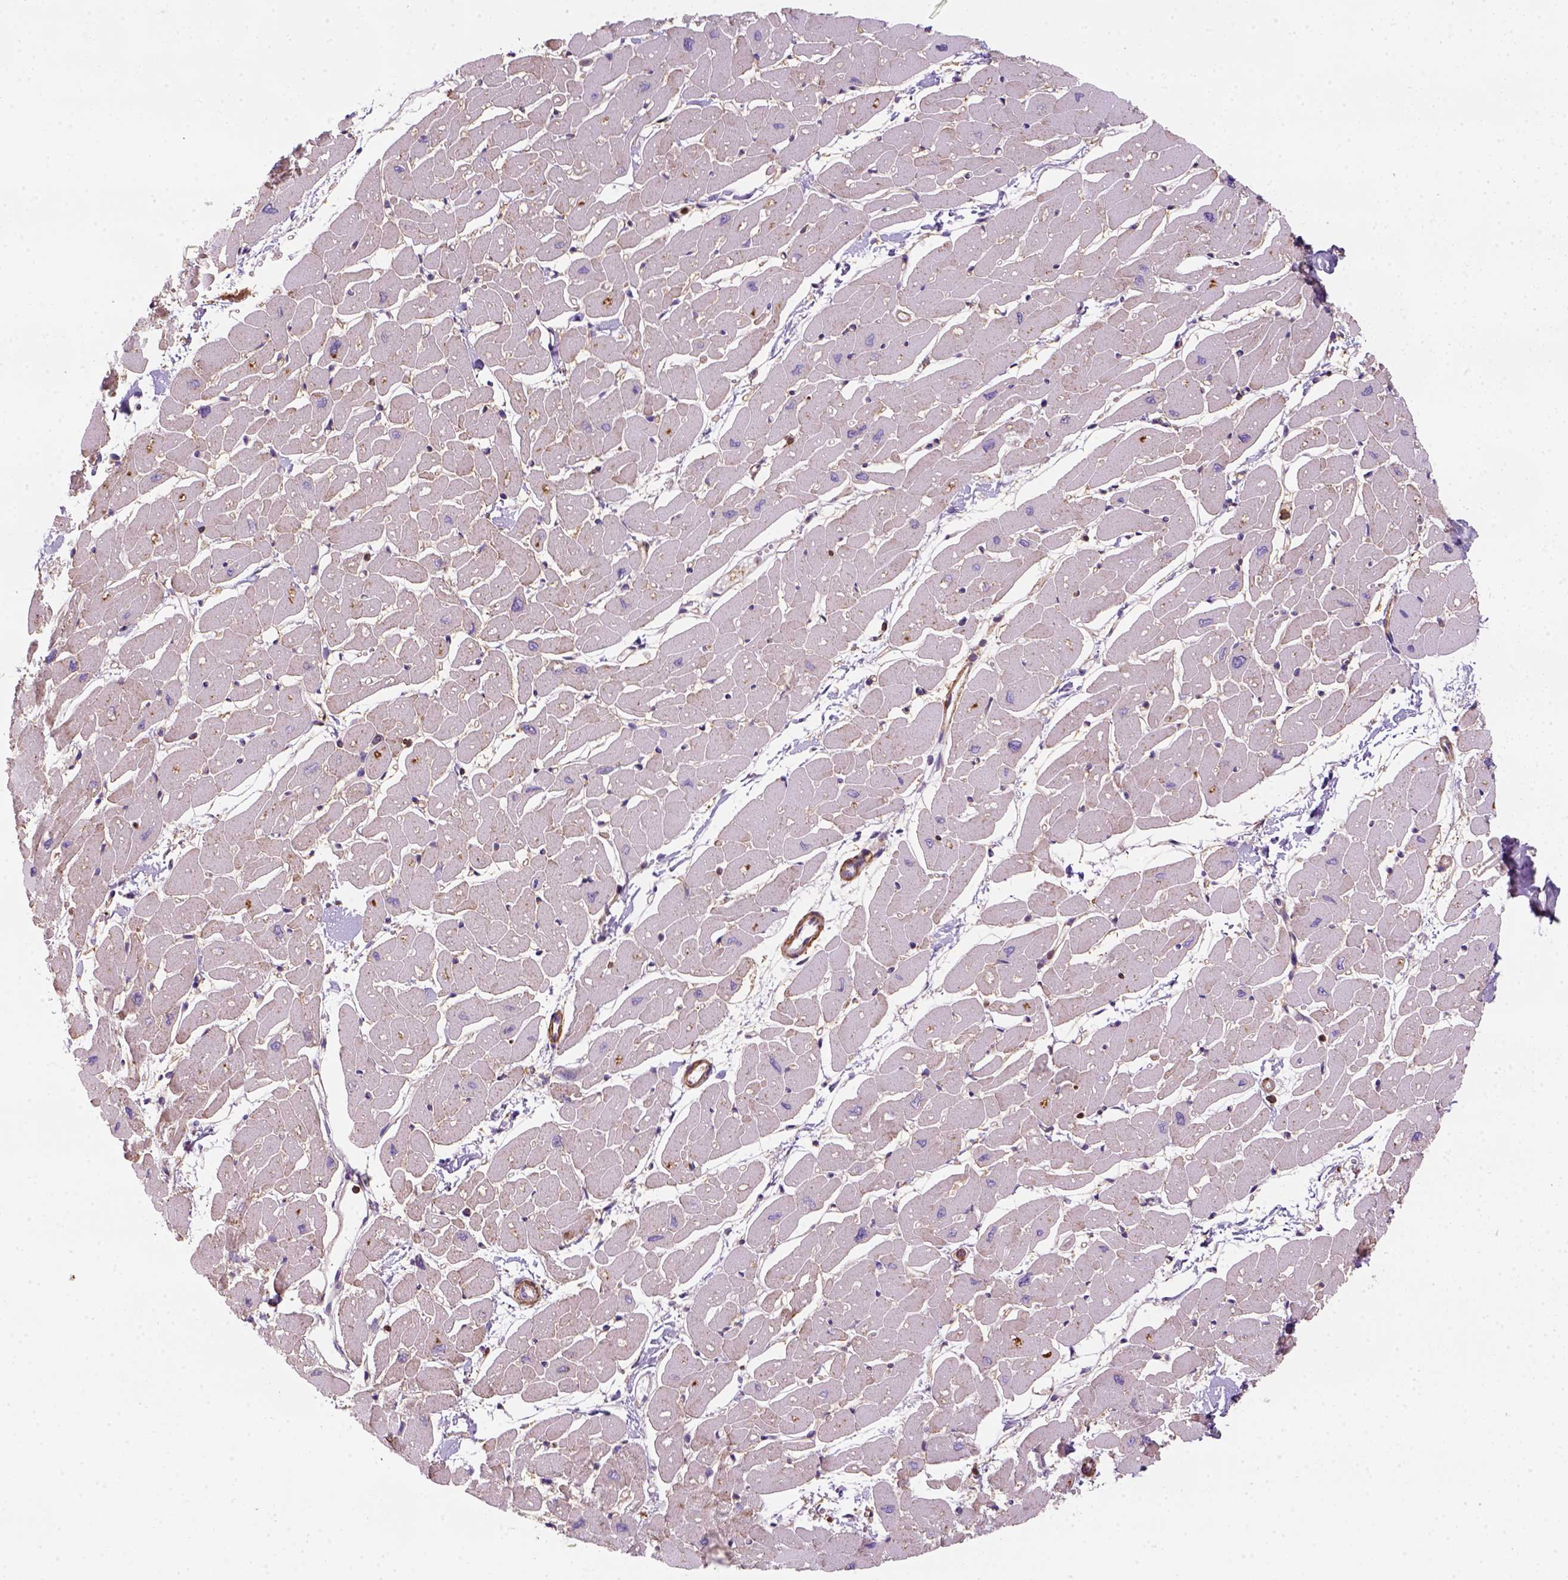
{"staining": {"intensity": "negative", "quantity": "none", "location": "none"}, "tissue": "heart muscle", "cell_type": "Cardiomyocytes", "image_type": "normal", "snomed": [{"axis": "morphology", "description": "Normal tissue, NOS"}, {"axis": "topography", "description": "Heart"}], "caption": "Heart muscle stained for a protein using IHC reveals no positivity cardiomyocytes.", "gene": "GPRC5D", "patient": {"sex": "male", "age": 57}}